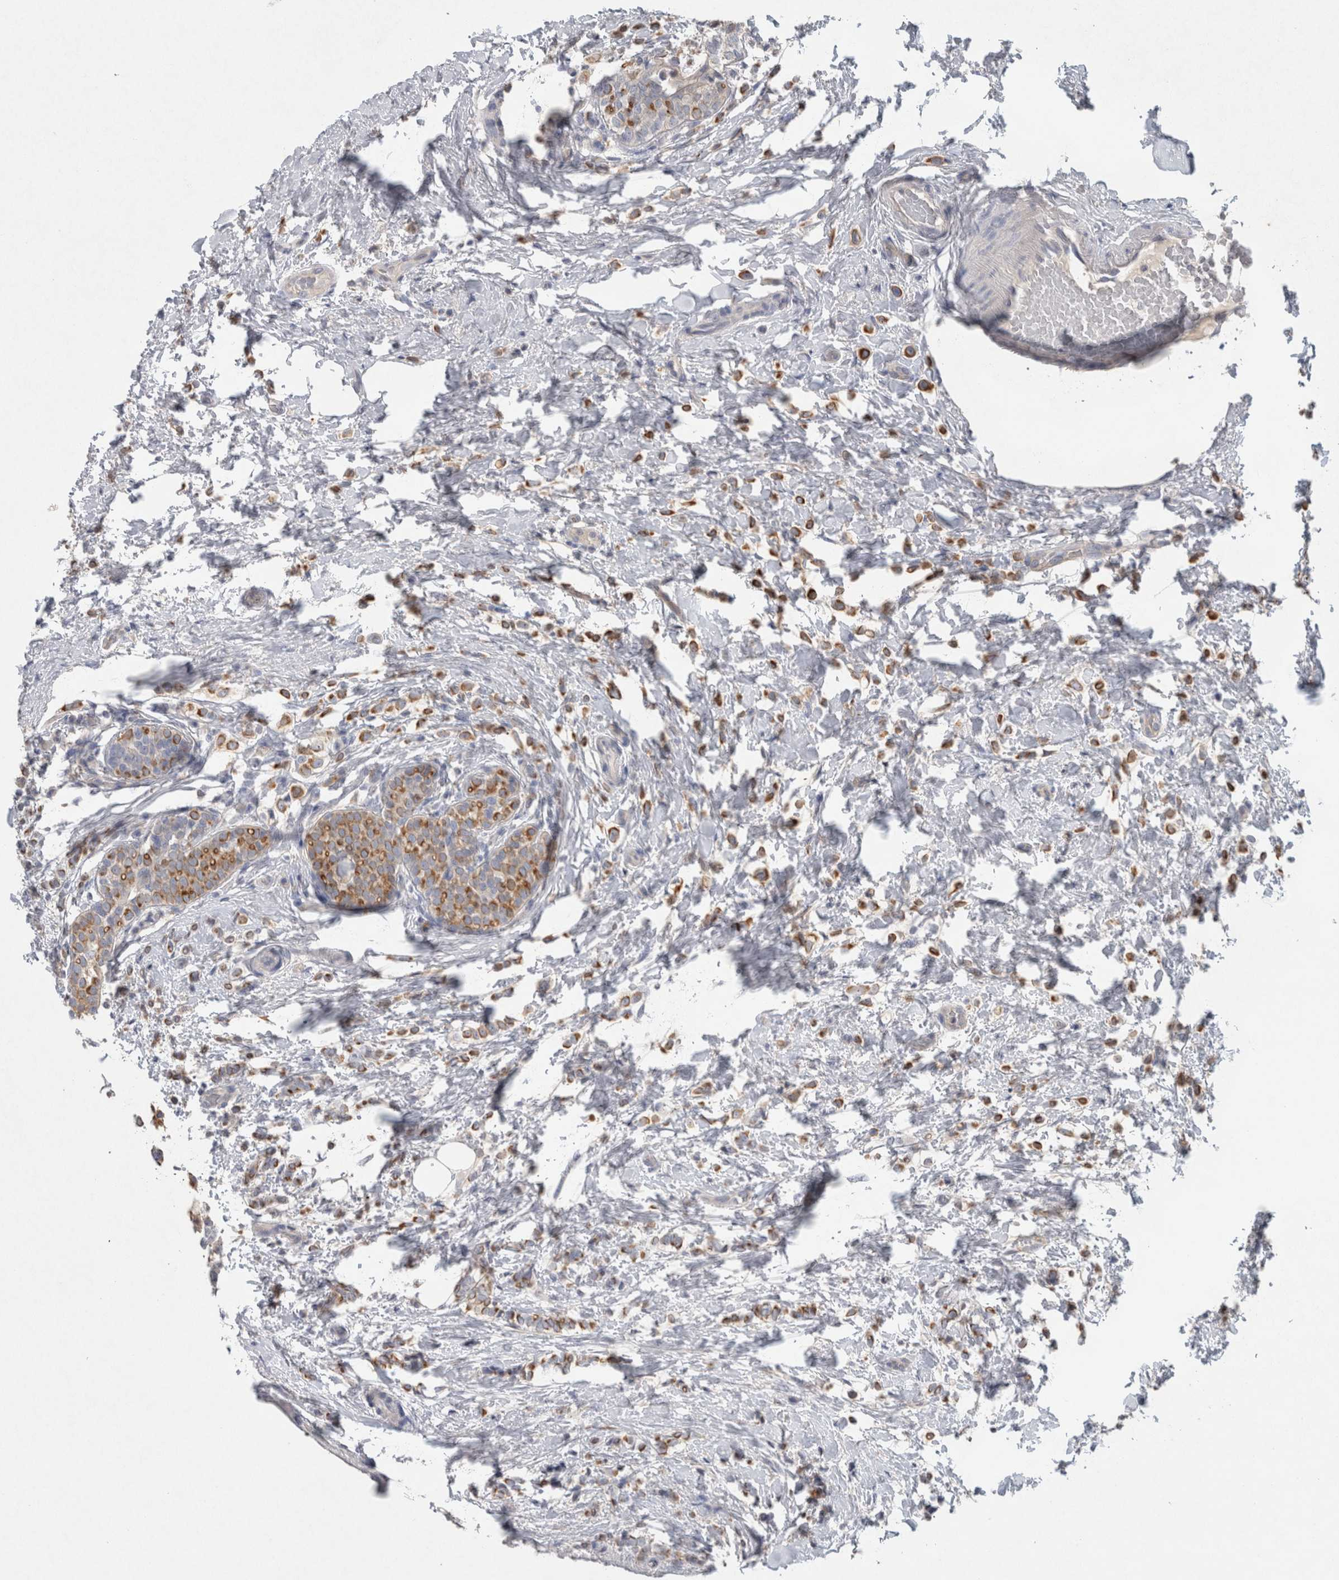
{"staining": {"intensity": "moderate", "quantity": ">75%", "location": "cytoplasmic/membranous"}, "tissue": "breast cancer", "cell_type": "Tumor cells", "image_type": "cancer", "snomed": [{"axis": "morphology", "description": "Lobular carcinoma"}, {"axis": "topography", "description": "Breast"}], "caption": "This is an image of IHC staining of breast lobular carcinoma, which shows moderate staining in the cytoplasmic/membranous of tumor cells.", "gene": "HEXD", "patient": {"sex": "female", "age": 50}}